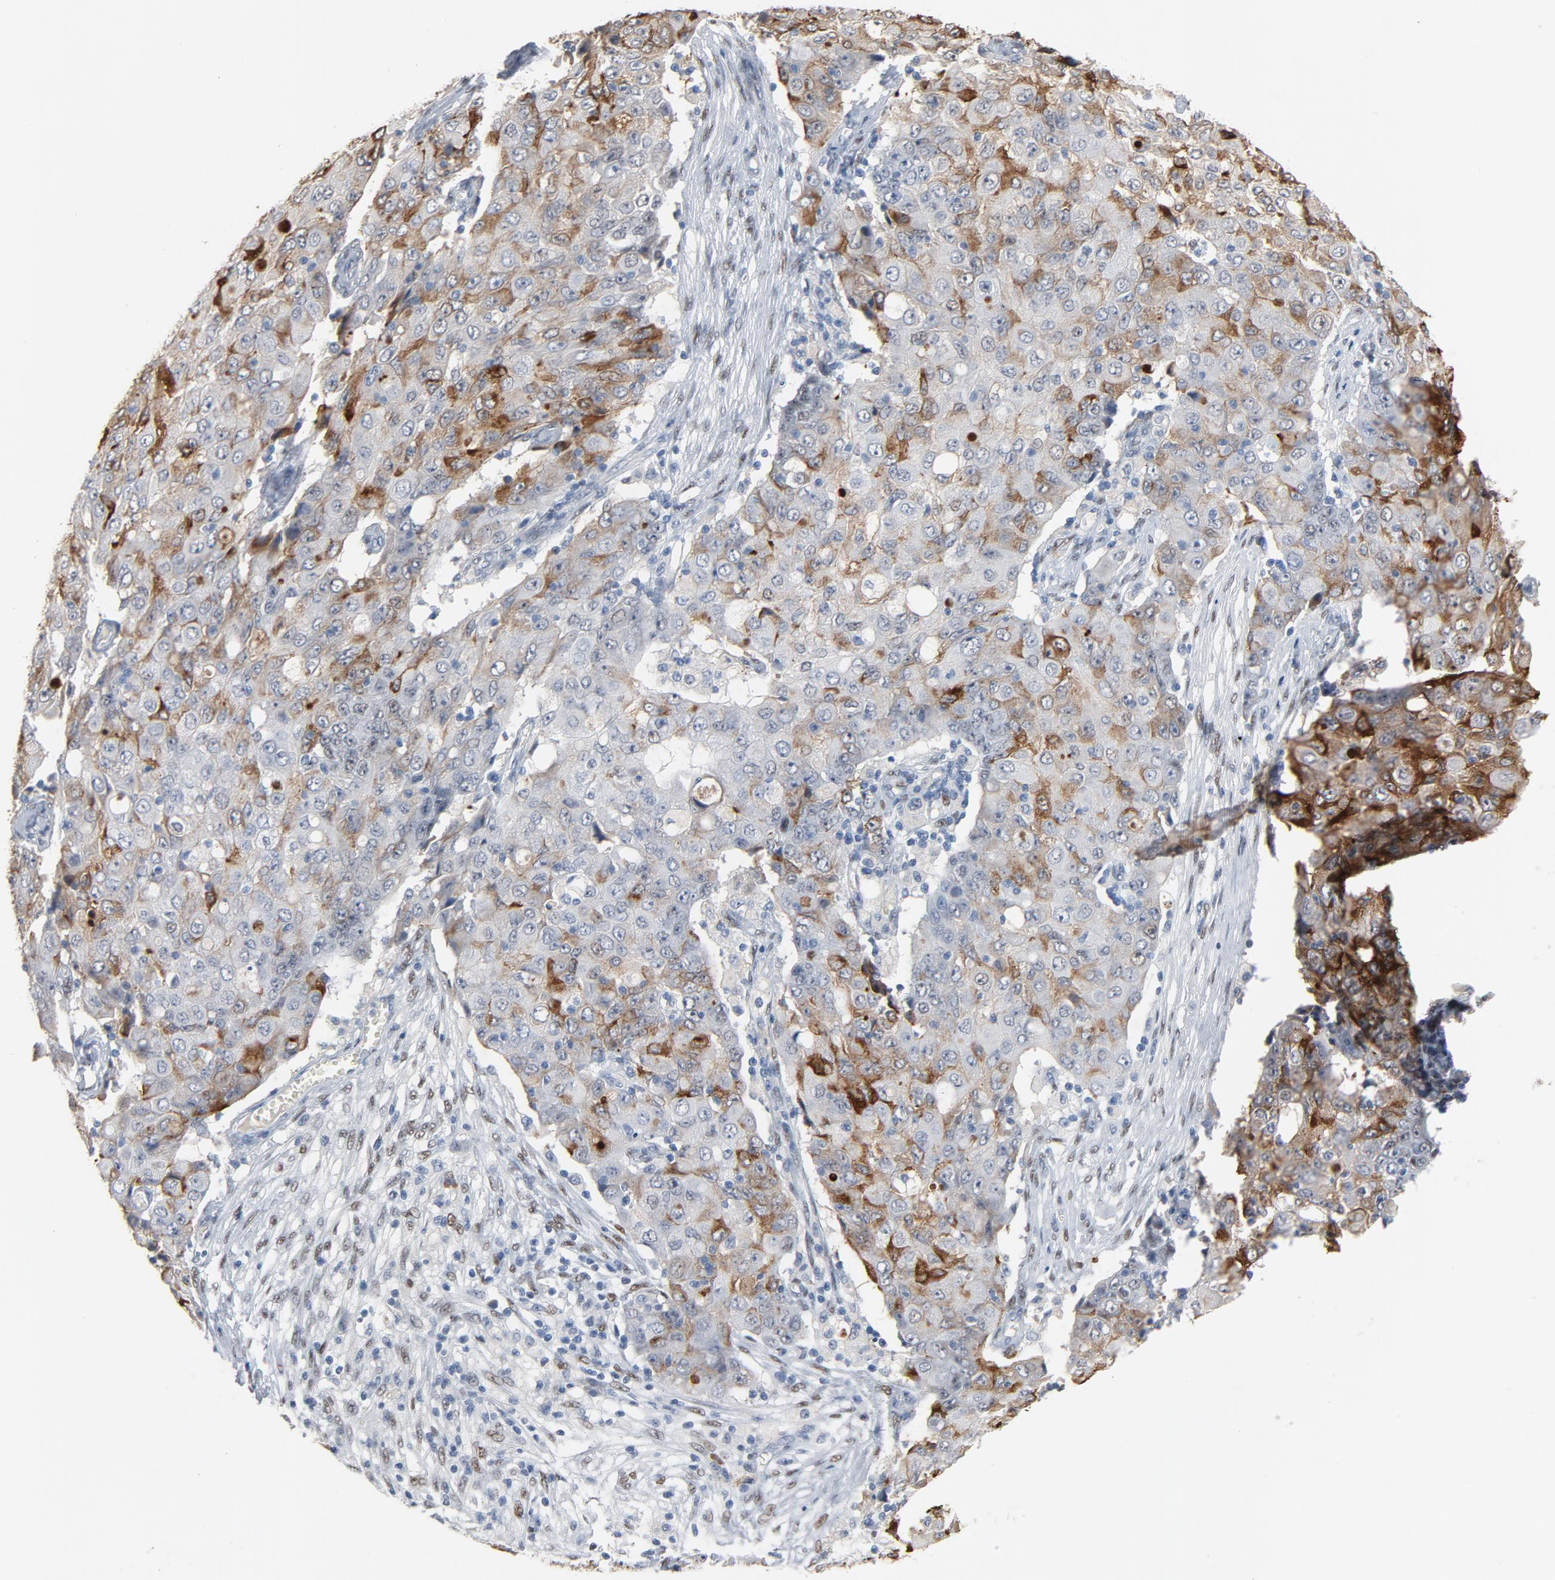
{"staining": {"intensity": "moderate", "quantity": "<25%", "location": "cytoplasmic/membranous"}, "tissue": "ovarian cancer", "cell_type": "Tumor cells", "image_type": "cancer", "snomed": [{"axis": "morphology", "description": "Carcinoma, endometroid"}, {"axis": "topography", "description": "Ovary"}], "caption": "Immunohistochemical staining of endometroid carcinoma (ovarian) demonstrates low levels of moderate cytoplasmic/membranous protein staining in approximately <25% of tumor cells.", "gene": "FOXP1", "patient": {"sex": "female", "age": 42}}